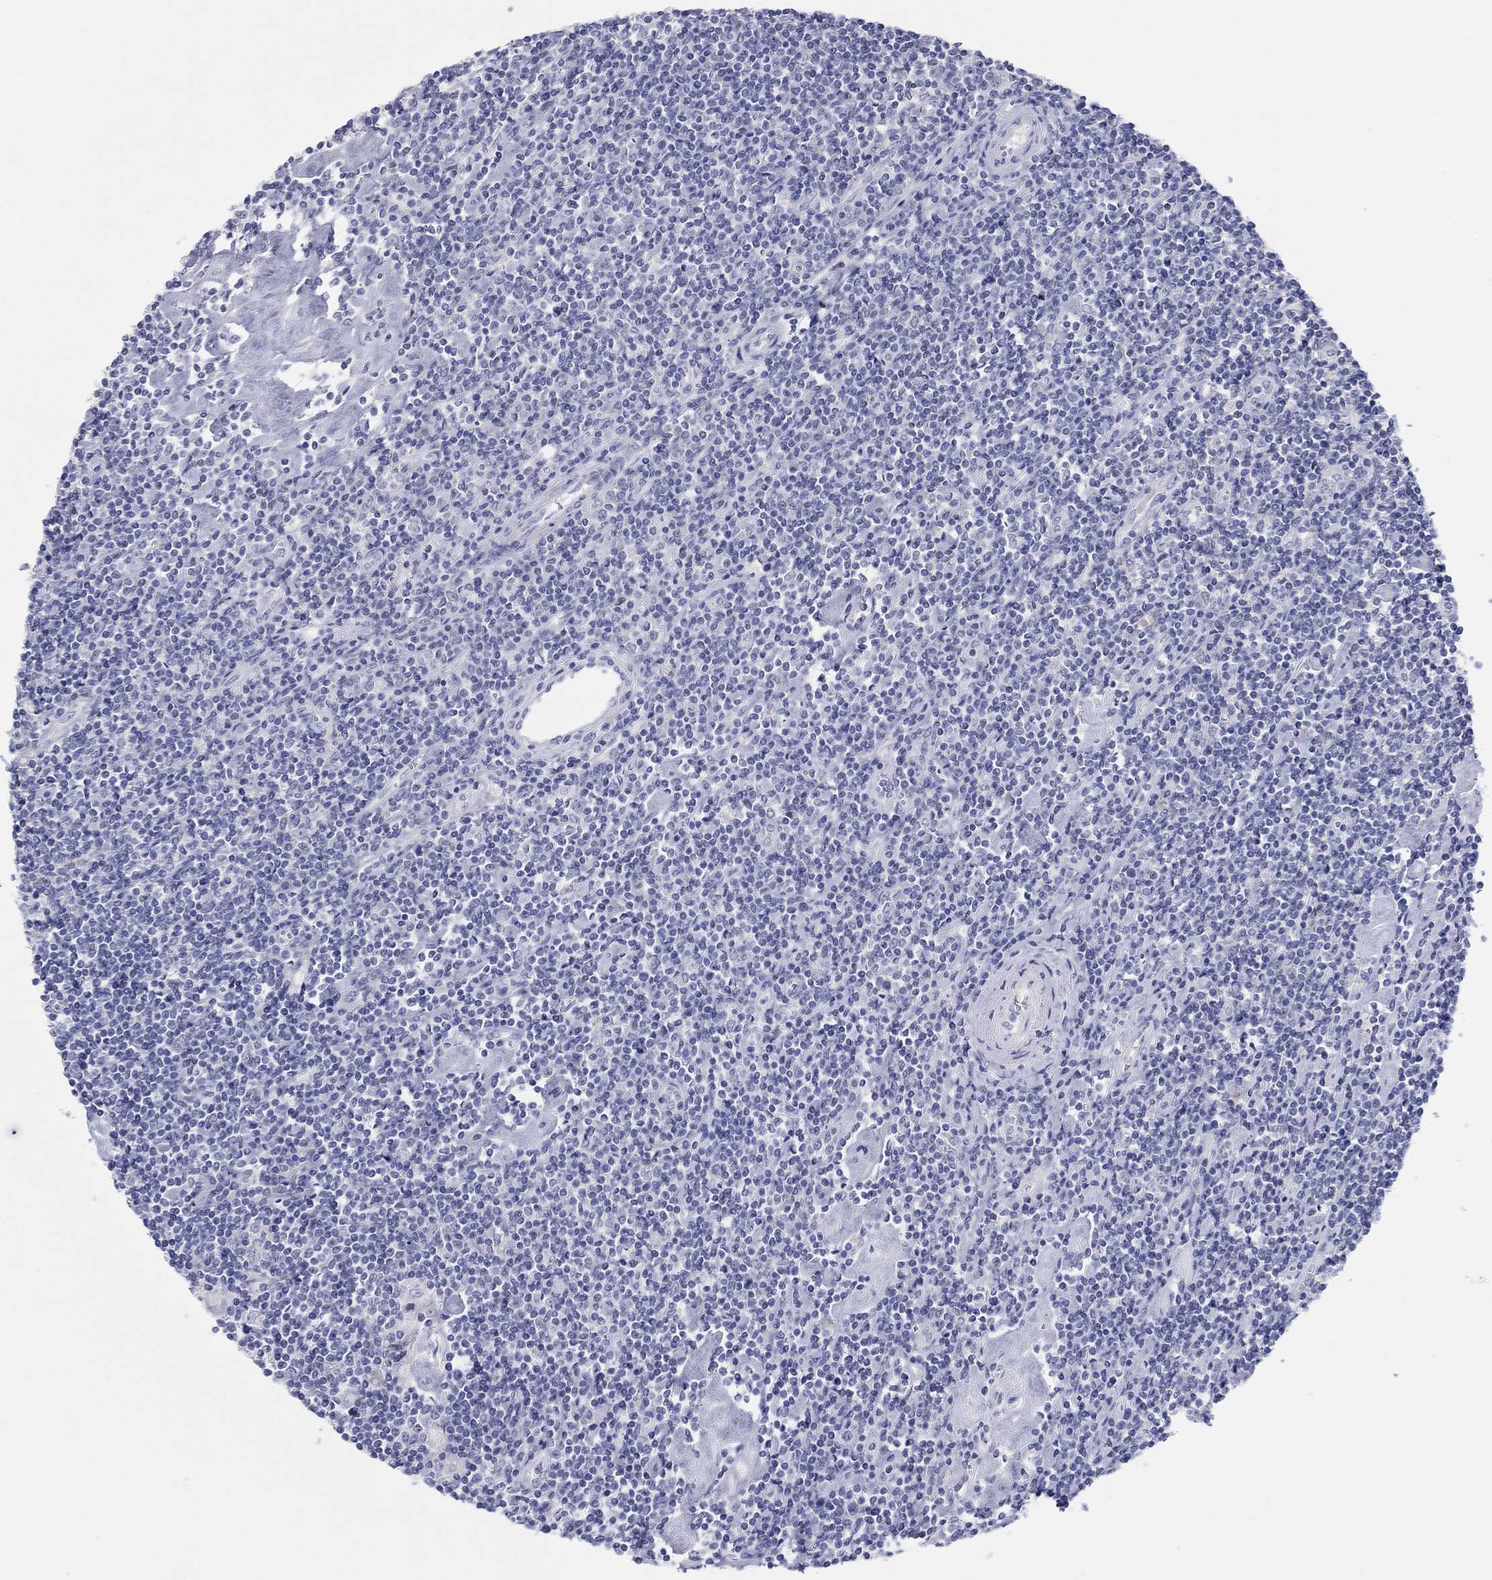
{"staining": {"intensity": "negative", "quantity": "none", "location": "none"}, "tissue": "lymphoma", "cell_type": "Tumor cells", "image_type": "cancer", "snomed": [{"axis": "morphology", "description": "Hodgkin's disease, NOS"}, {"axis": "topography", "description": "Lymph node"}], "caption": "This is a histopathology image of IHC staining of lymphoma, which shows no expression in tumor cells. The staining is performed using DAB (3,3'-diaminobenzidine) brown chromogen with nuclei counter-stained in using hematoxylin.", "gene": "LRRC4C", "patient": {"sex": "male", "age": 40}}